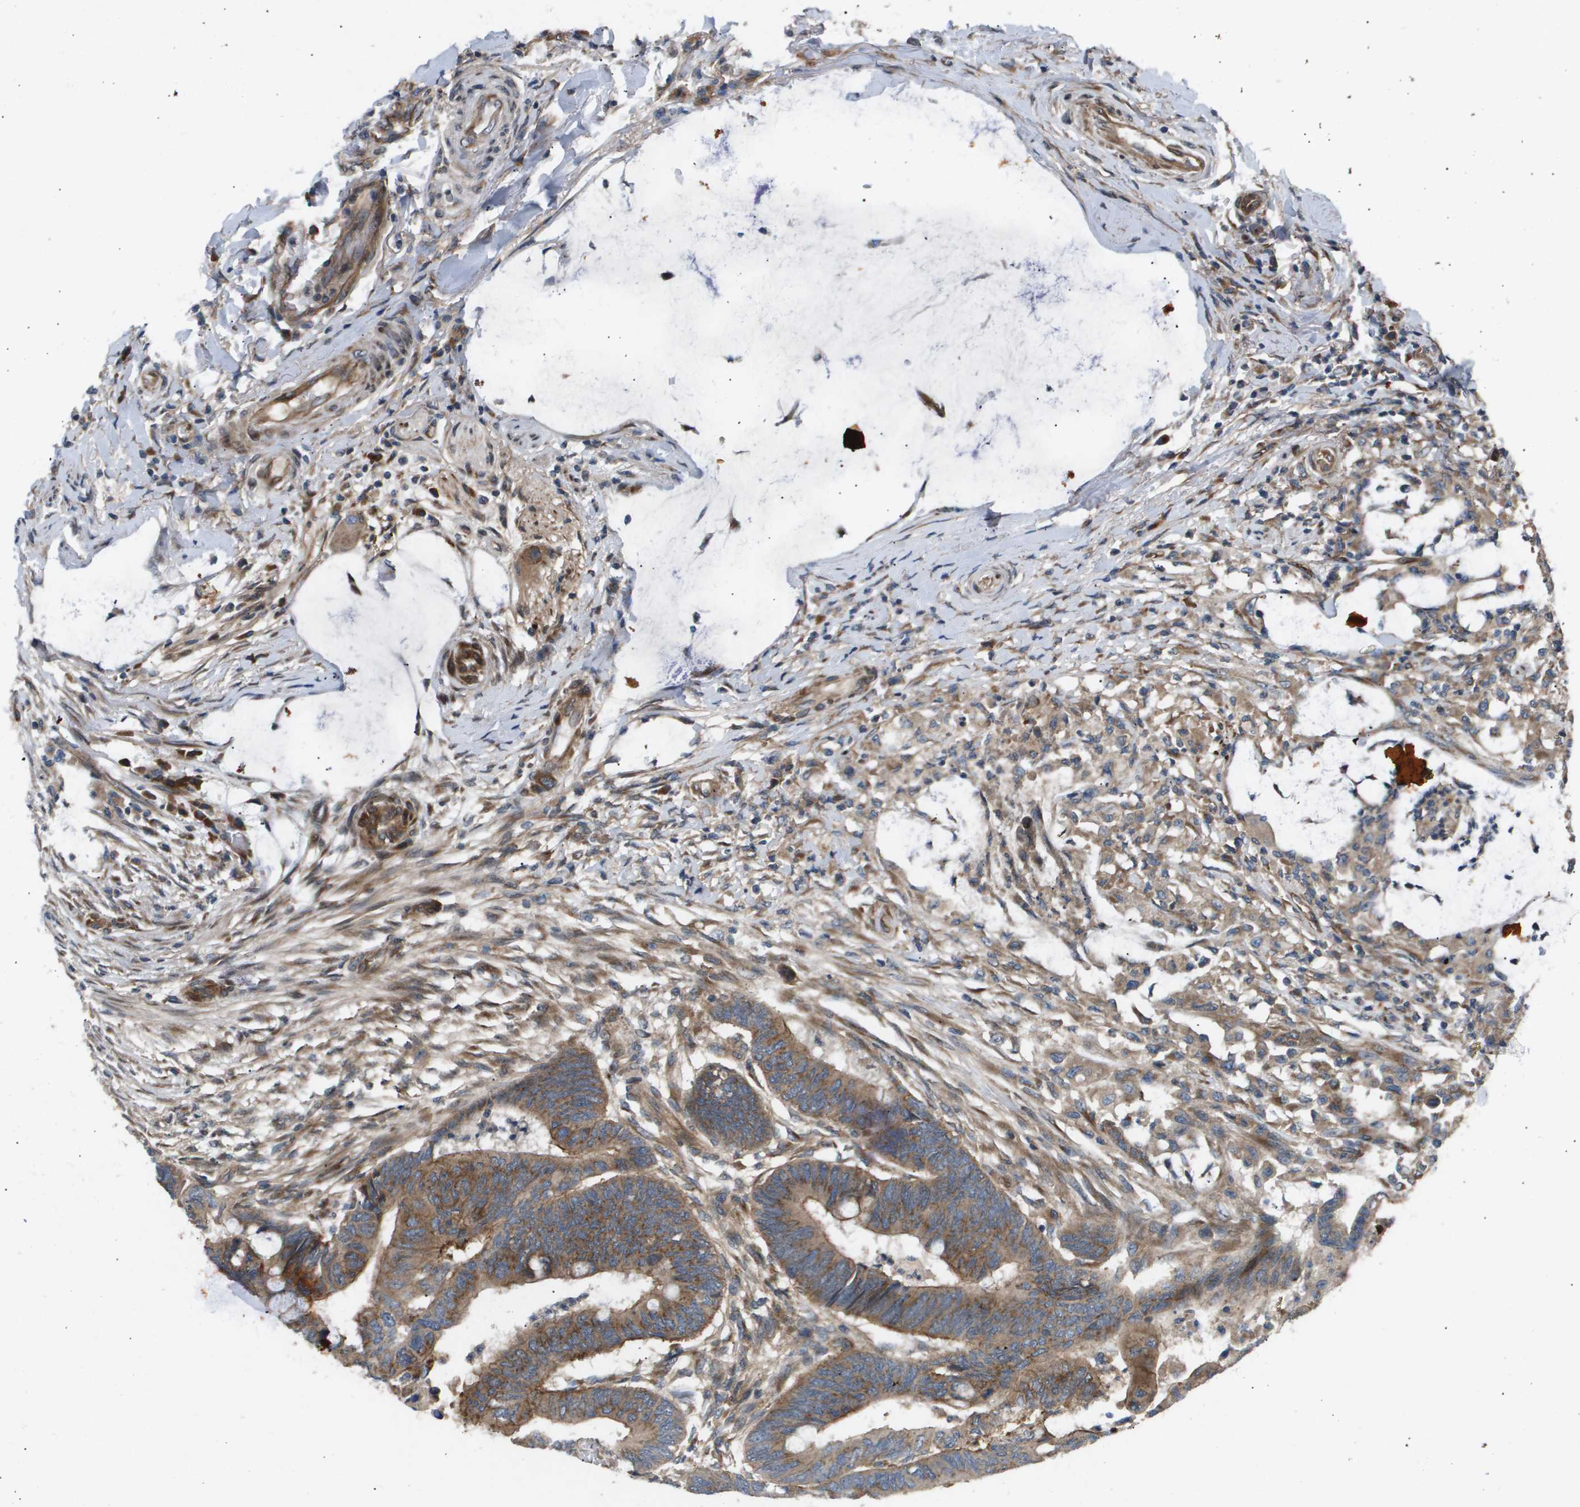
{"staining": {"intensity": "moderate", "quantity": ">75%", "location": "cytoplasmic/membranous"}, "tissue": "colorectal cancer", "cell_type": "Tumor cells", "image_type": "cancer", "snomed": [{"axis": "morphology", "description": "Normal tissue, NOS"}, {"axis": "morphology", "description": "Adenocarcinoma, NOS"}, {"axis": "topography", "description": "Rectum"}, {"axis": "topography", "description": "Peripheral nerve tissue"}], "caption": "Colorectal adenocarcinoma was stained to show a protein in brown. There is medium levels of moderate cytoplasmic/membranous staining in about >75% of tumor cells. The protein of interest is stained brown, and the nuclei are stained in blue (DAB IHC with brightfield microscopy, high magnification).", "gene": "LYSMD3", "patient": {"sex": "male", "age": 92}}